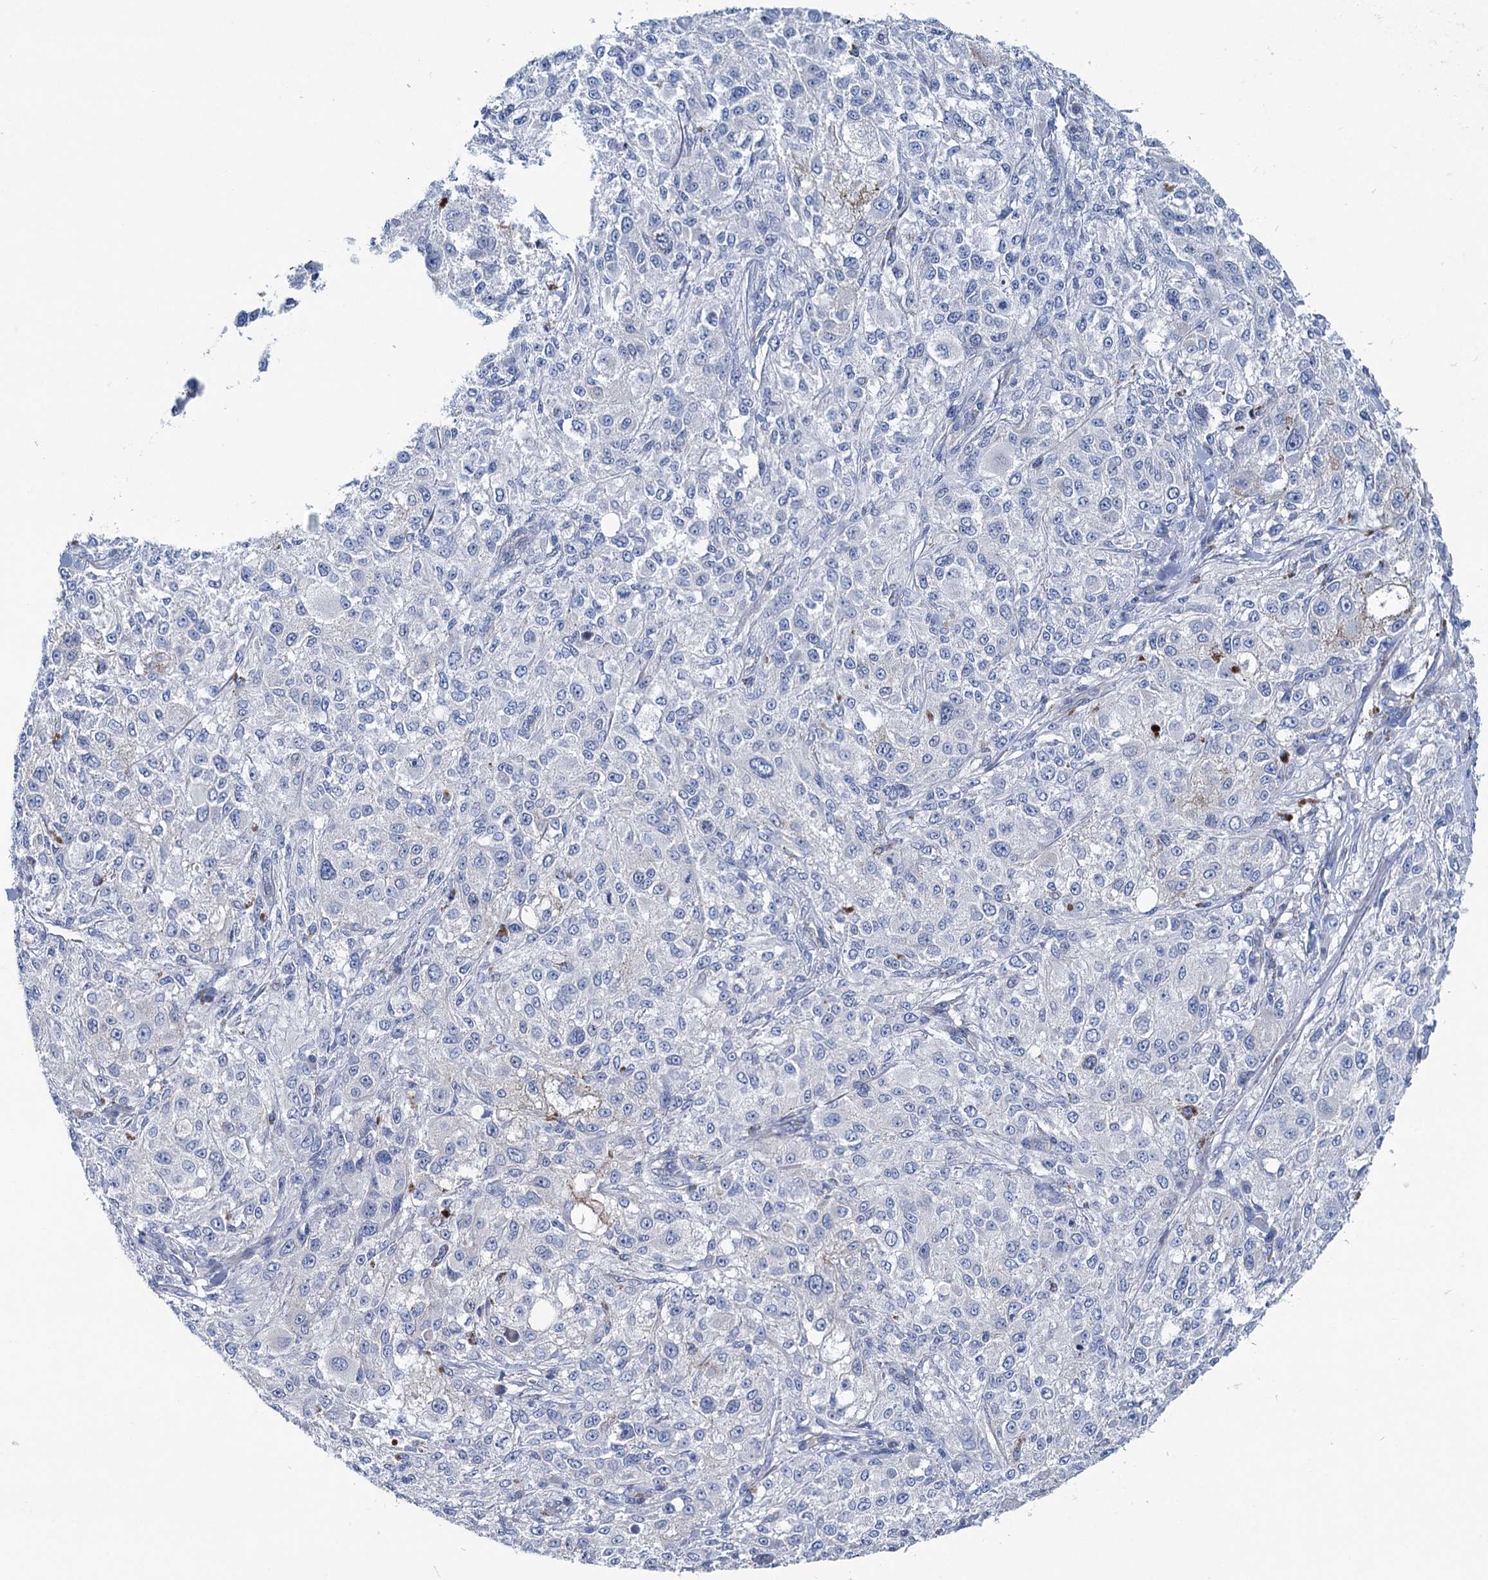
{"staining": {"intensity": "negative", "quantity": "none", "location": "none"}, "tissue": "melanoma", "cell_type": "Tumor cells", "image_type": "cancer", "snomed": [{"axis": "morphology", "description": "Necrosis, NOS"}, {"axis": "morphology", "description": "Malignant melanoma, NOS"}, {"axis": "topography", "description": "Skin"}], "caption": "Immunohistochemistry (IHC) image of neoplastic tissue: malignant melanoma stained with DAB exhibits no significant protein staining in tumor cells.", "gene": "CHDH", "patient": {"sex": "female", "age": 87}}